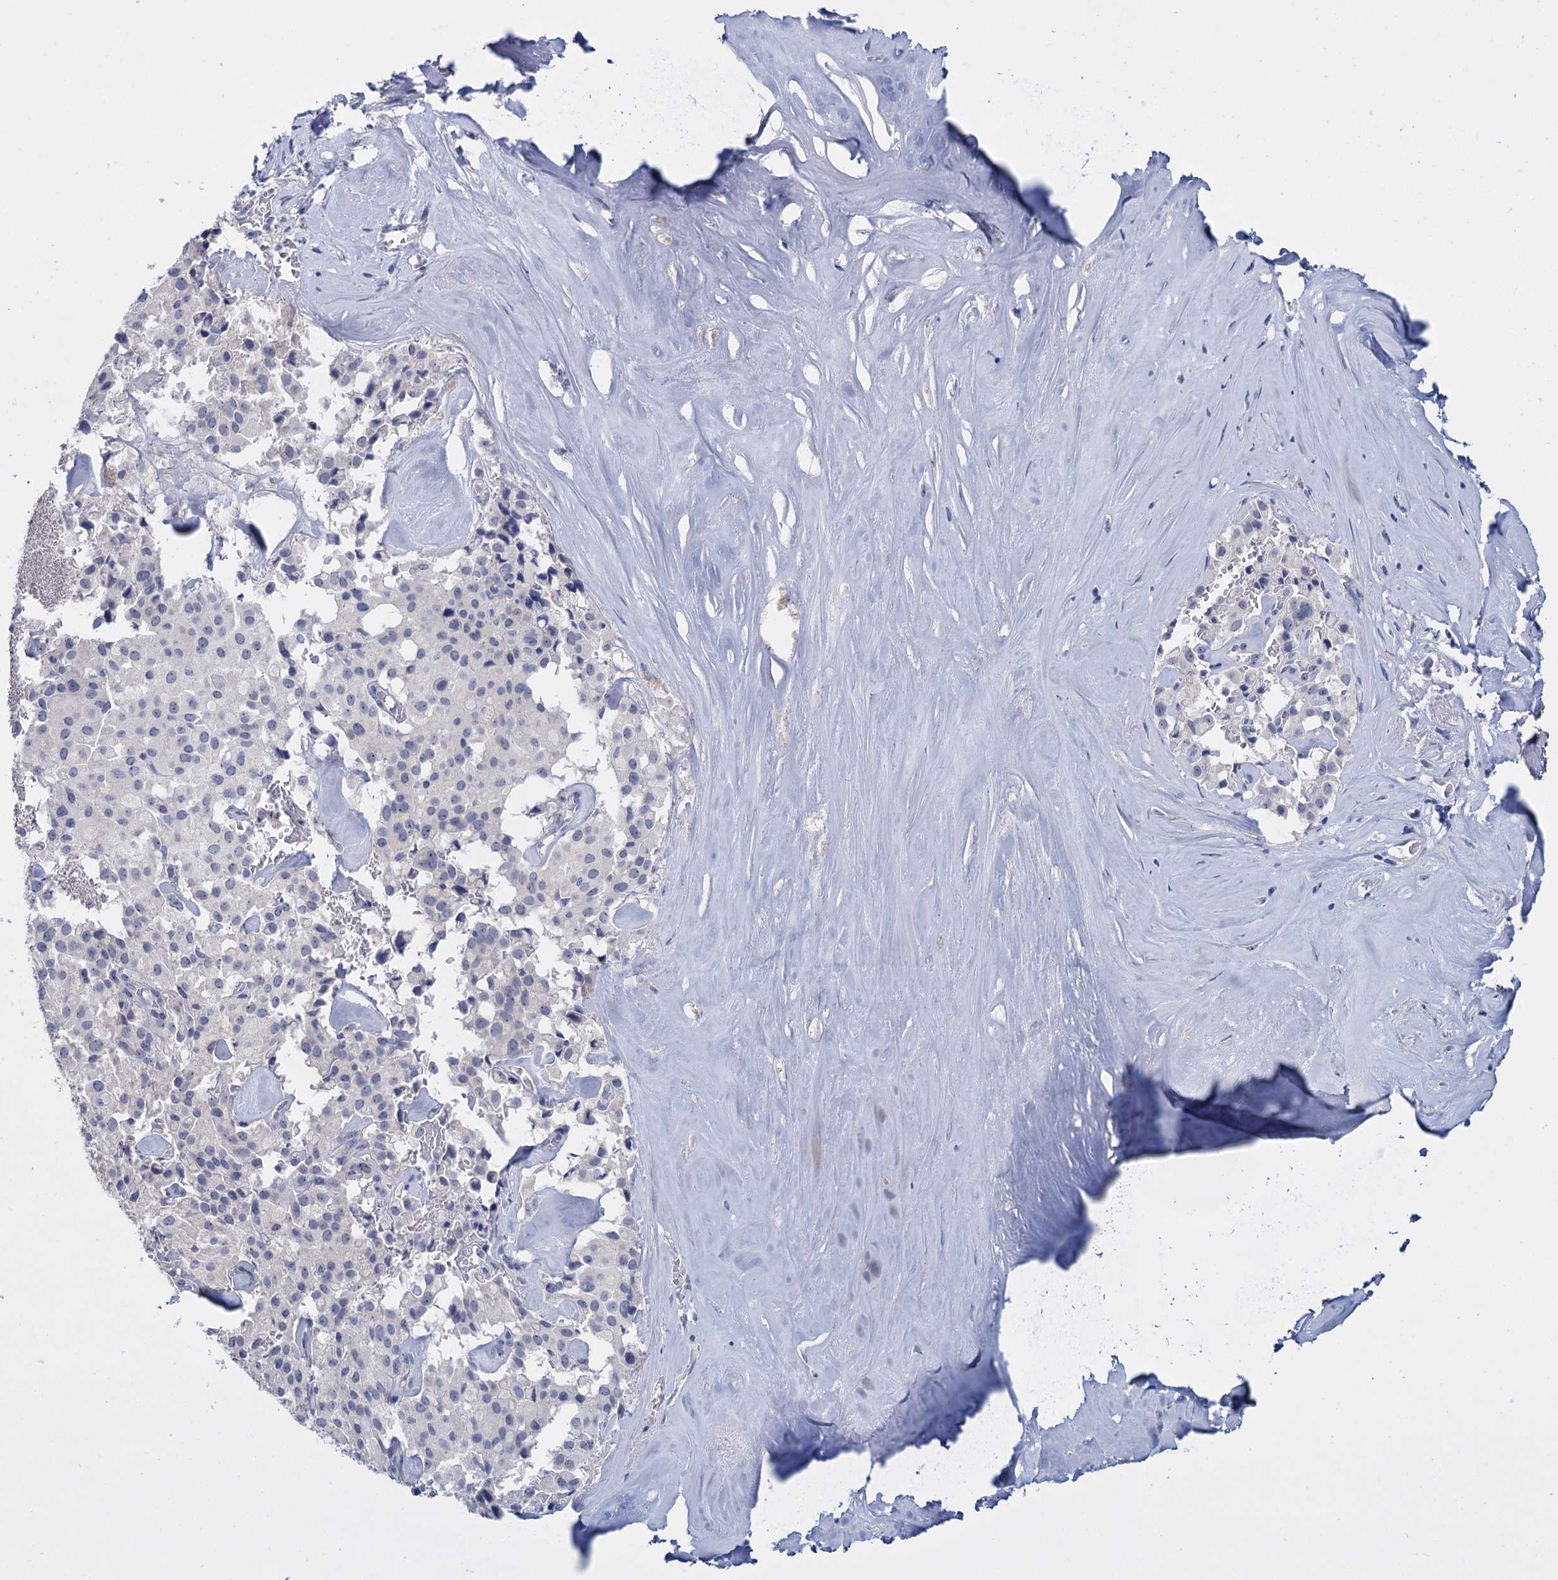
{"staining": {"intensity": "negative", "quantity": "none", "location": "none"}, "tissue": "pancreatic cancer", "cell_type": "Tumor cells", "image_type": "cancer", "snomed": [{"axis": "morphology", "description": "Adenocarcinoma, NOS"}, {"axis": "topography", "description": "Pancreas"}], "caption": "Photomicrograph shows no protein staining in tumor cells of pancreatic cancer tissue.", "gene": "SFN", "patient": {"sex": "male", "age": 65}}